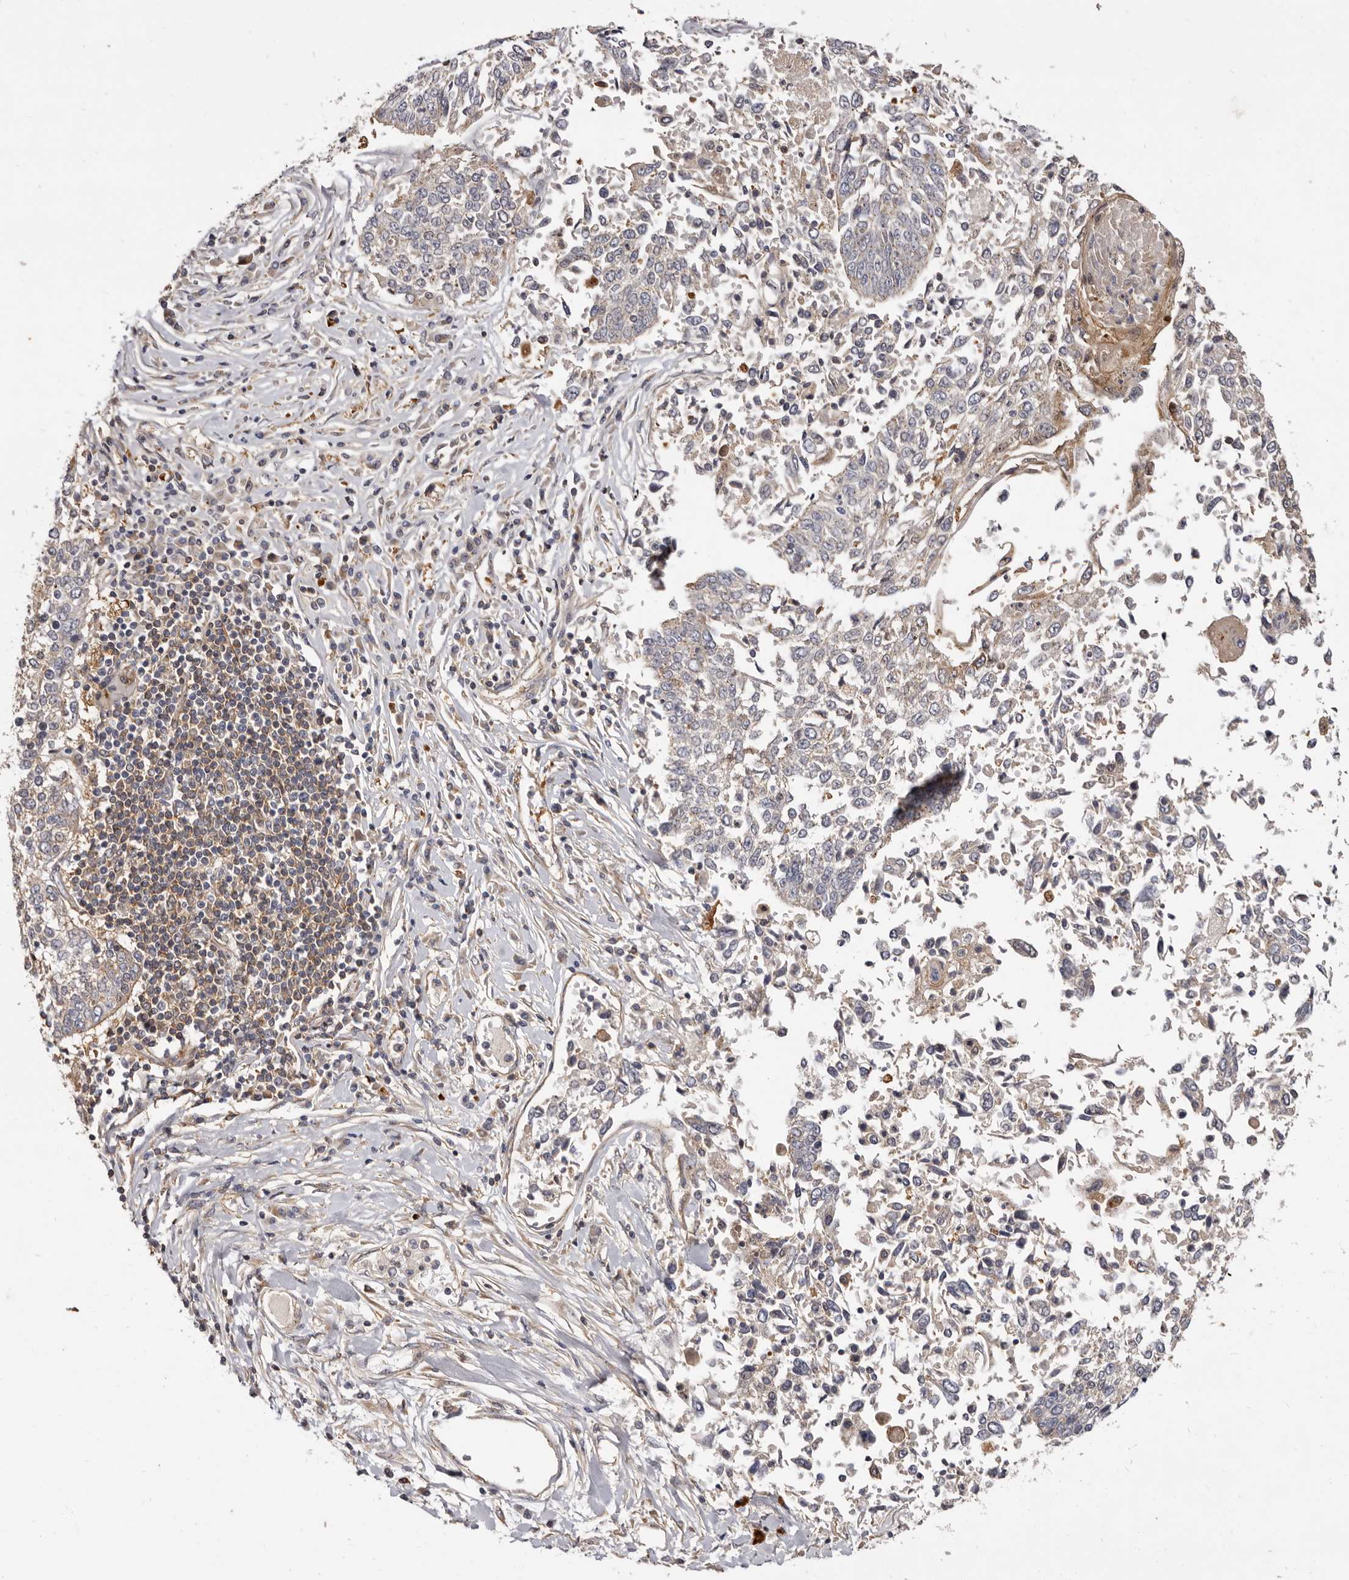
{"staining": {"intensity": "weak", "quantity": "25%-75%", "location": "cytoplasmic/membranous"}, "tissue": "lung cancer", "cell_type": "Tumor cells", "image_type": "cancer", "snomed": [{"axis": "morphology", "description": "Normal tissue, NOS"}, {"axis": "morphology", "description": "Squamous cell carcinoma, NOS"}, {"axis": "topography", "description": "Cartilage tissue"}, {"axis": "topography", "description": "Lung"}, {"axis": "topography", "description": "Peripheral nerve tissue"}], "caption": "IHC micrograph of neoplastic tissue: human lung squamous cell carcinoma stained using immunohistochemistry displays low levels of weak protein expression localized specifically in the cytoplasmic/membranous of tumor cells, appearing as a cytoplasmic/membranous brown color.", "gene": "ADAMTS20", "patient": {"sex": "female", "age": 49}}